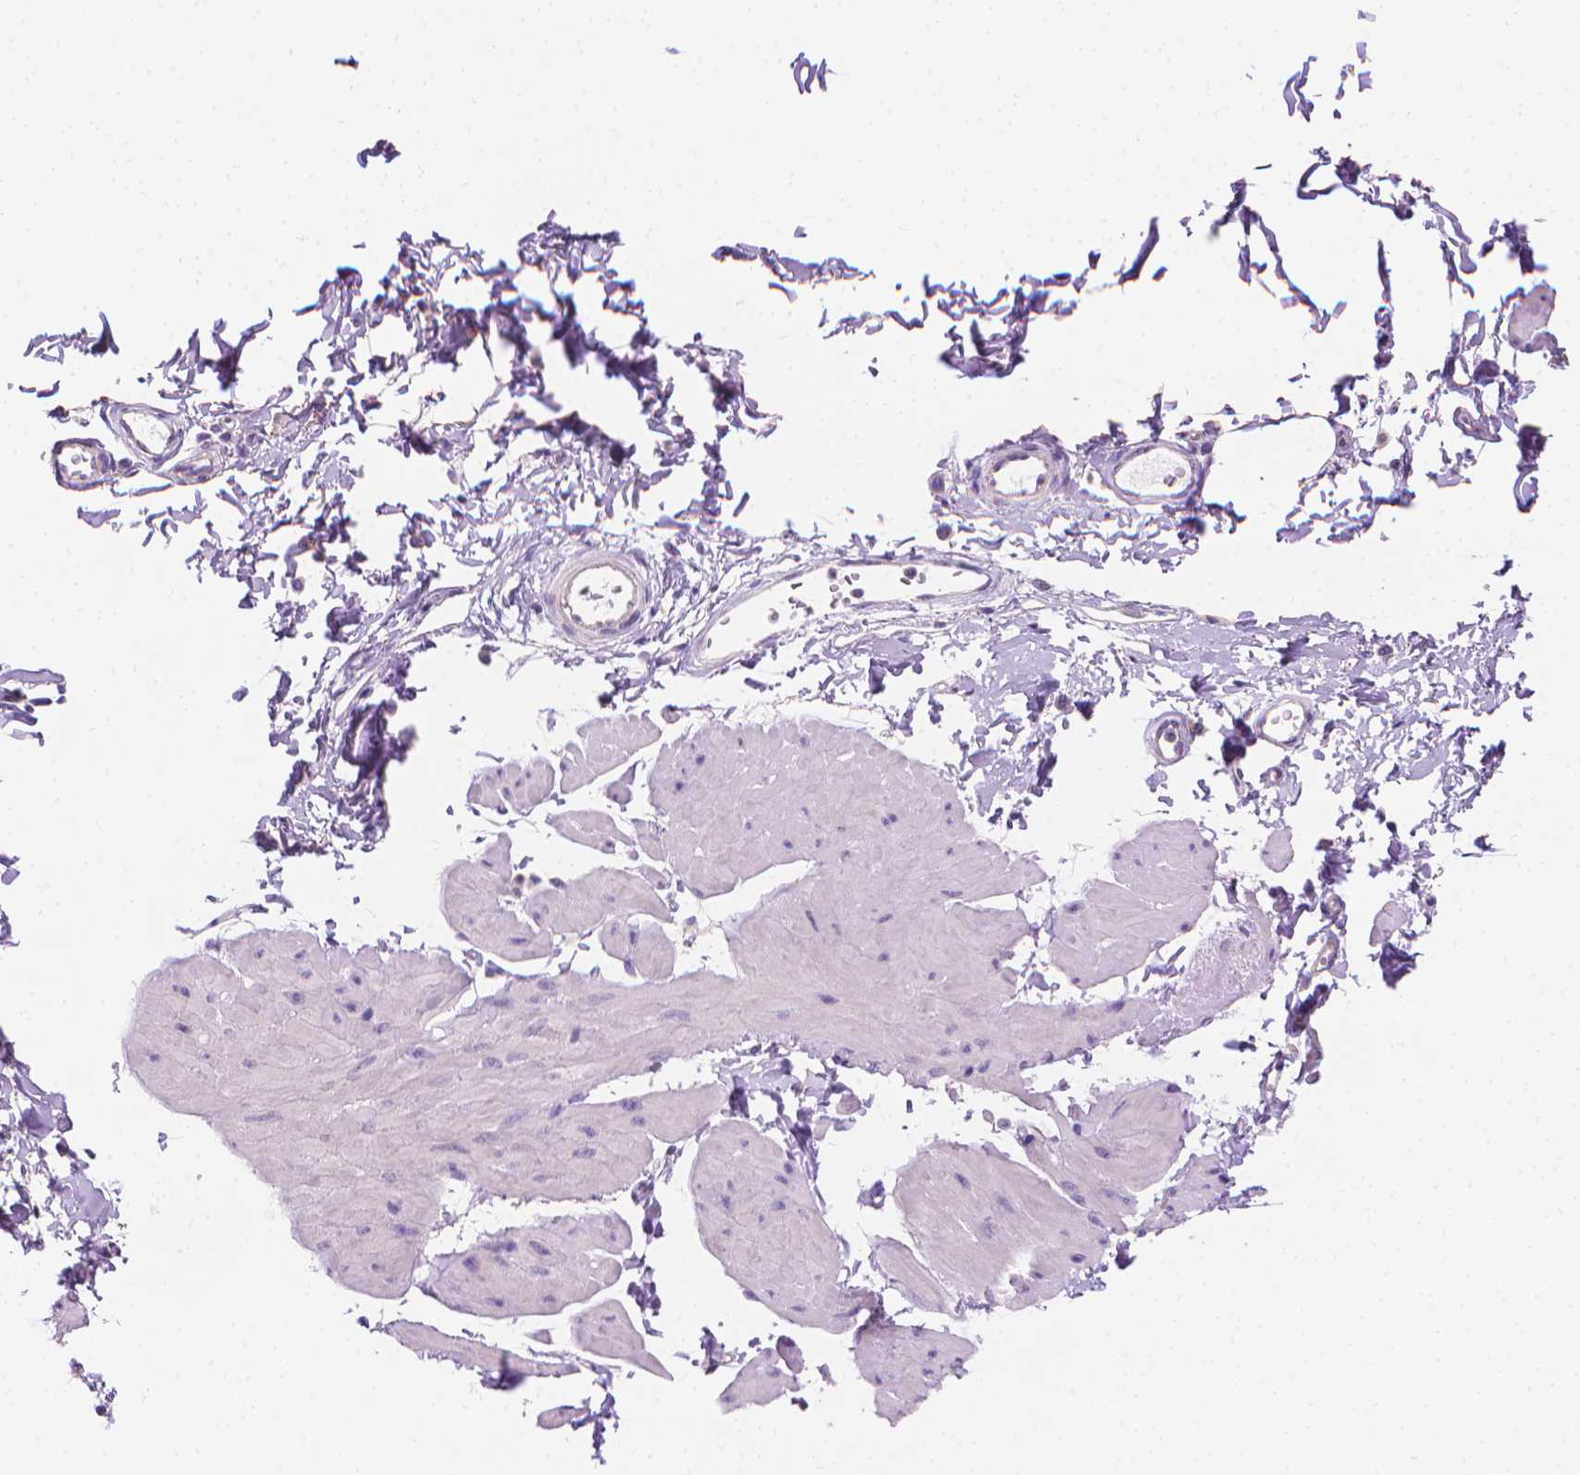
{"staining": {"intensity": "negative", "quantity": "none", "location": "none"}, "tissue": "smooth muscle", "cell_type": "Smooth muscle cells", "image_type": "normal", "snomed": [{"axis": "morphology", "description": "Normal tissue, NOS"}, {"axis": "topography", "description": "Adipose tissue"}, {"axis": "topography", "description": "Smooth muscle"}, {"axis": "topography", "description": "Peripheral nerve tissue"}], "caption": "This is an immunohistochemistry photomicrograph of normal smooth muscle. There is no expression in smooth muscle cells.", "gene": "FASN", "patient": {"sex": "male", "age": 83}}